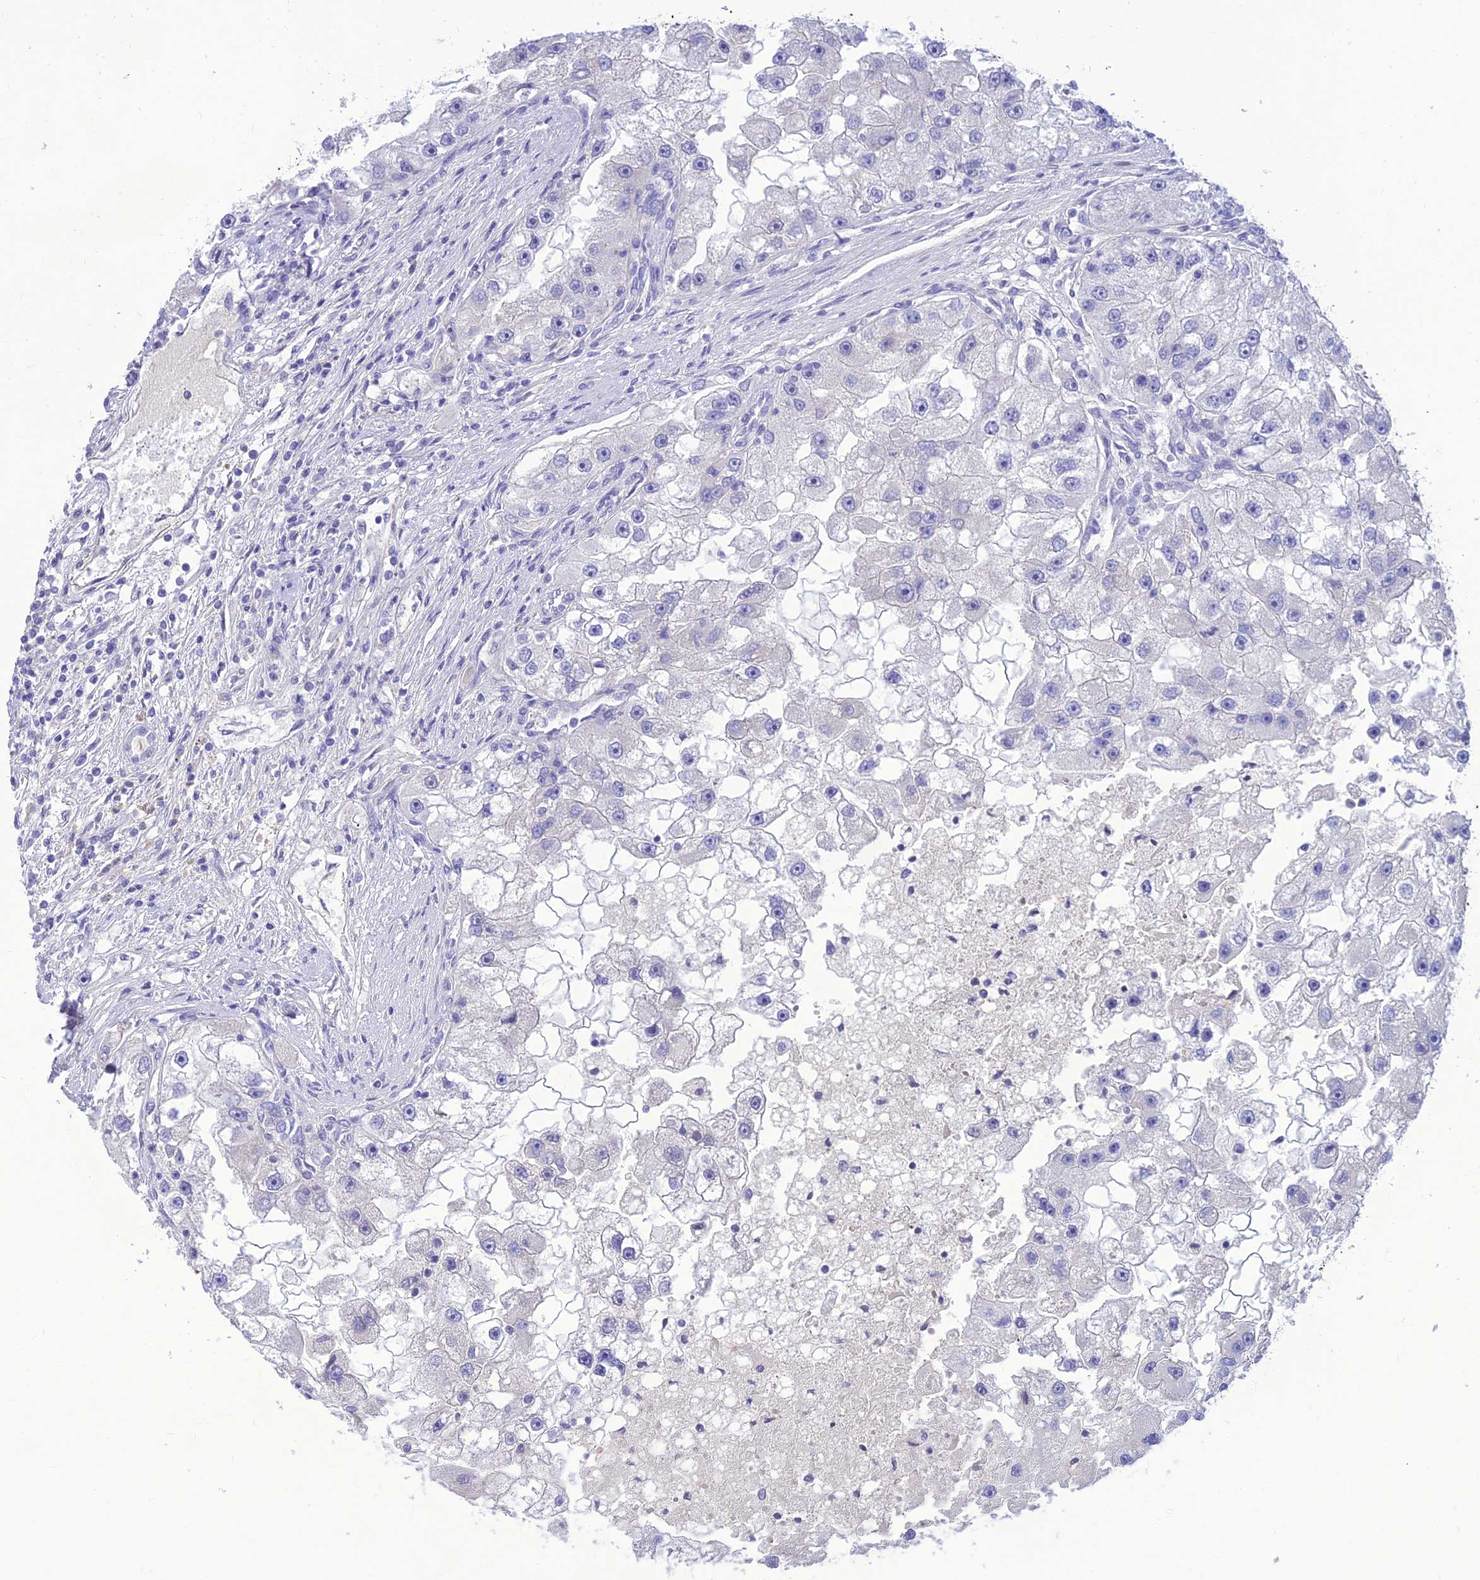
{"staining": {"intensity": "negative", "quantity": "none", "location": "none"}, "tissue": "renal cancer", "cell_type": "Tumor cells", "image_type": "cancer", "snomed": [{"axis": "morphology", "description": "Adenocarcinoma, NOS"}, {"axis": "topography", "description": "Kidney"}], "caption": "This is an immunohistochemistry (IHC) photomicrograph of human renal cancer. There is no positivity in tumor cells.", "gene": "TEKT3", "patient": {"sex": "male", "age": 63}}